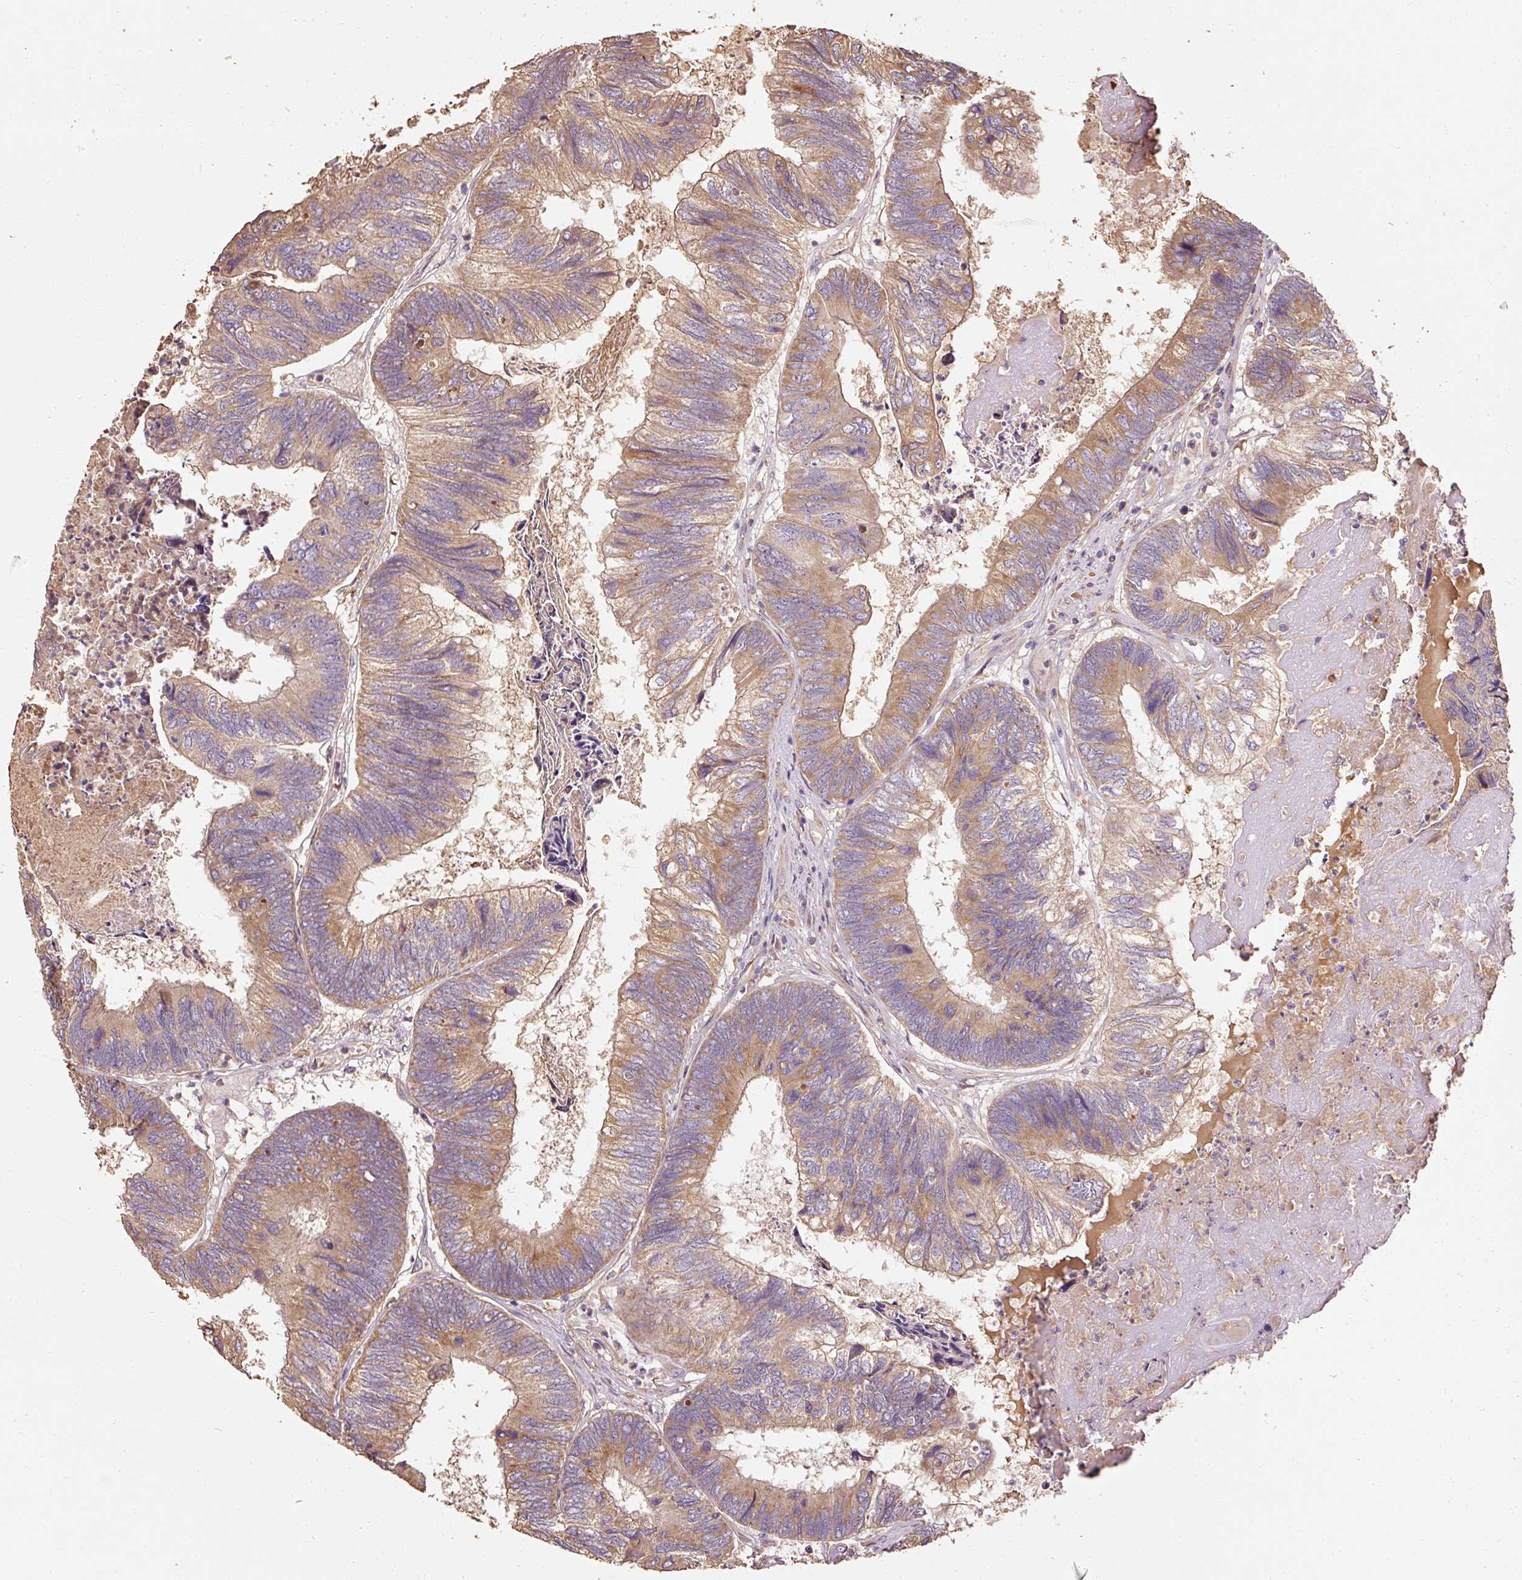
{"staining": {"intensity": "moderate", "quantity": ">75%", "location": "cytoplasmic/membranous"}, "tissue": "colorectal cancer", "cell_type": "Tumor cells", "image_type": "cancer", "snomed": [{"axis": "morphology", "description": "Adenocarcinoma, NOS"}, {"axis": "topography", "description": "Colon"}], "caption": "Brown immunohistochemical staining in colorectal adenocarcinoma displays moderate cytoplasmic/membranous positivity in about >75% of tumor cells.", "gene": "EFHC1", "patient": {"sex": "female", "age": 67}}